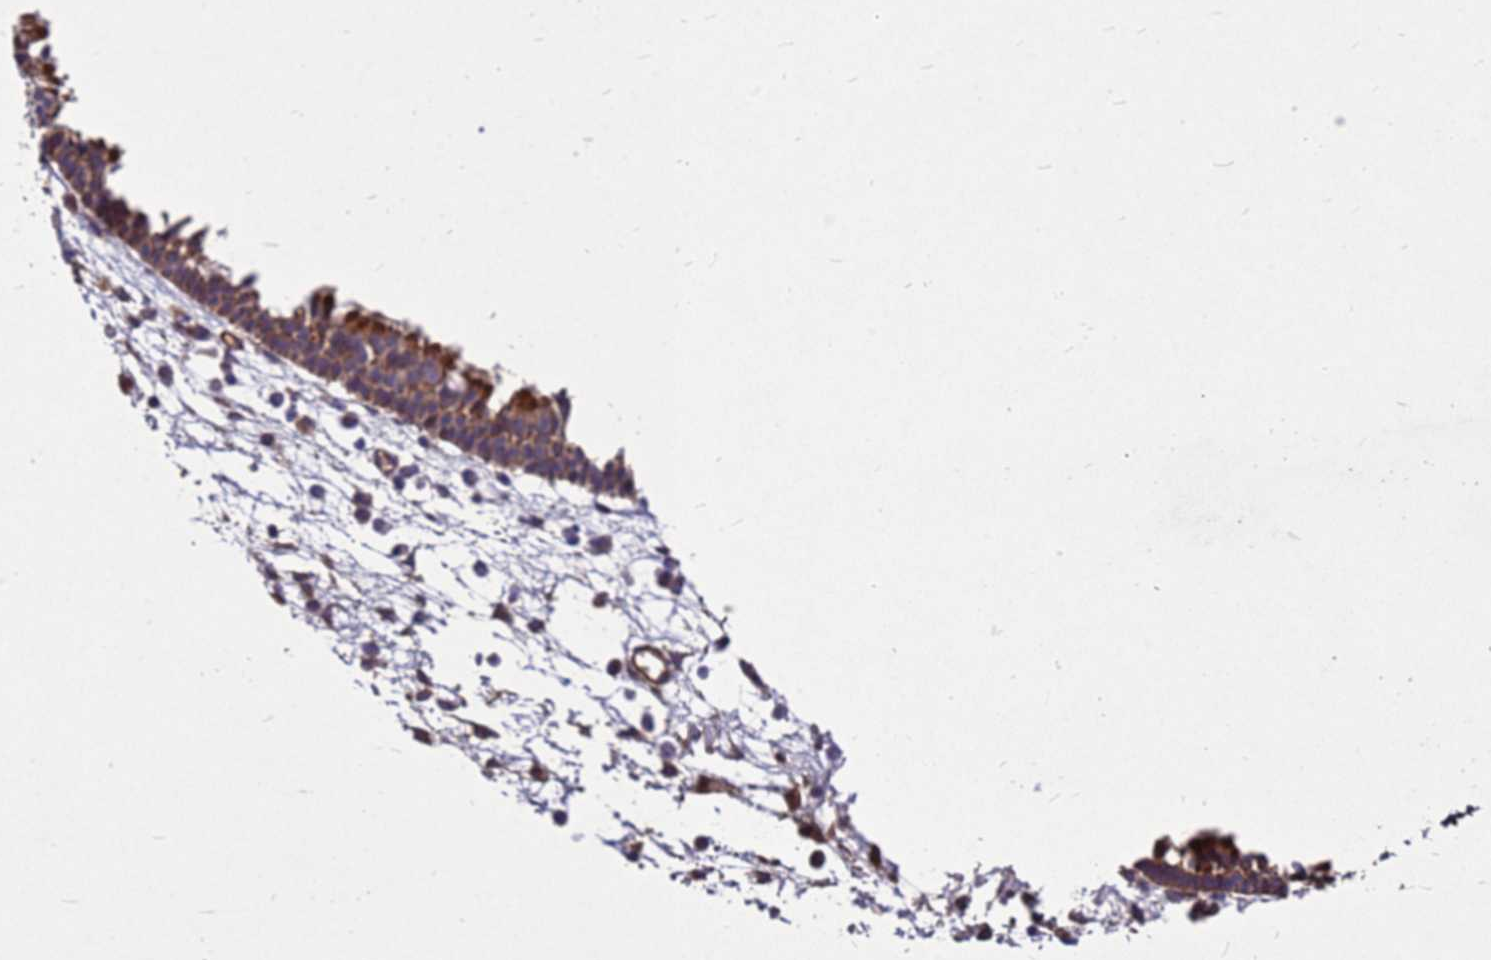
{"staining": {"intensity": "moderate", "quantity": ">75%", "location": "cytoplasmic/membranous"}, "tissue": "nasopharynx", "cell_type": "Respiratory epithelial cells", "image_type": "normal", "snomed": [{"axis": "morphology", "description": "Normal tissue, NOS"}, {"axis": "morphology", "description": "Inflammation, NOS"}, {"axis": "morphology", "description": "Malignant melanoma, Metastatic site"}, {"axis": "topography", "description": "Nasopharynx"}], "caption": "Immunohistochemistry image of normal nasopharynx: human nasopharynx stained using IHC demonstrates medium levels of moderate protein expression localized specifically in the cytoplasmic/membranous of respiratory epithelial cells, appearing as a cytoplasmic/membranous brown color.", "gene": "RSPRY1", "patient": {"sex": "male", "age": 70}}